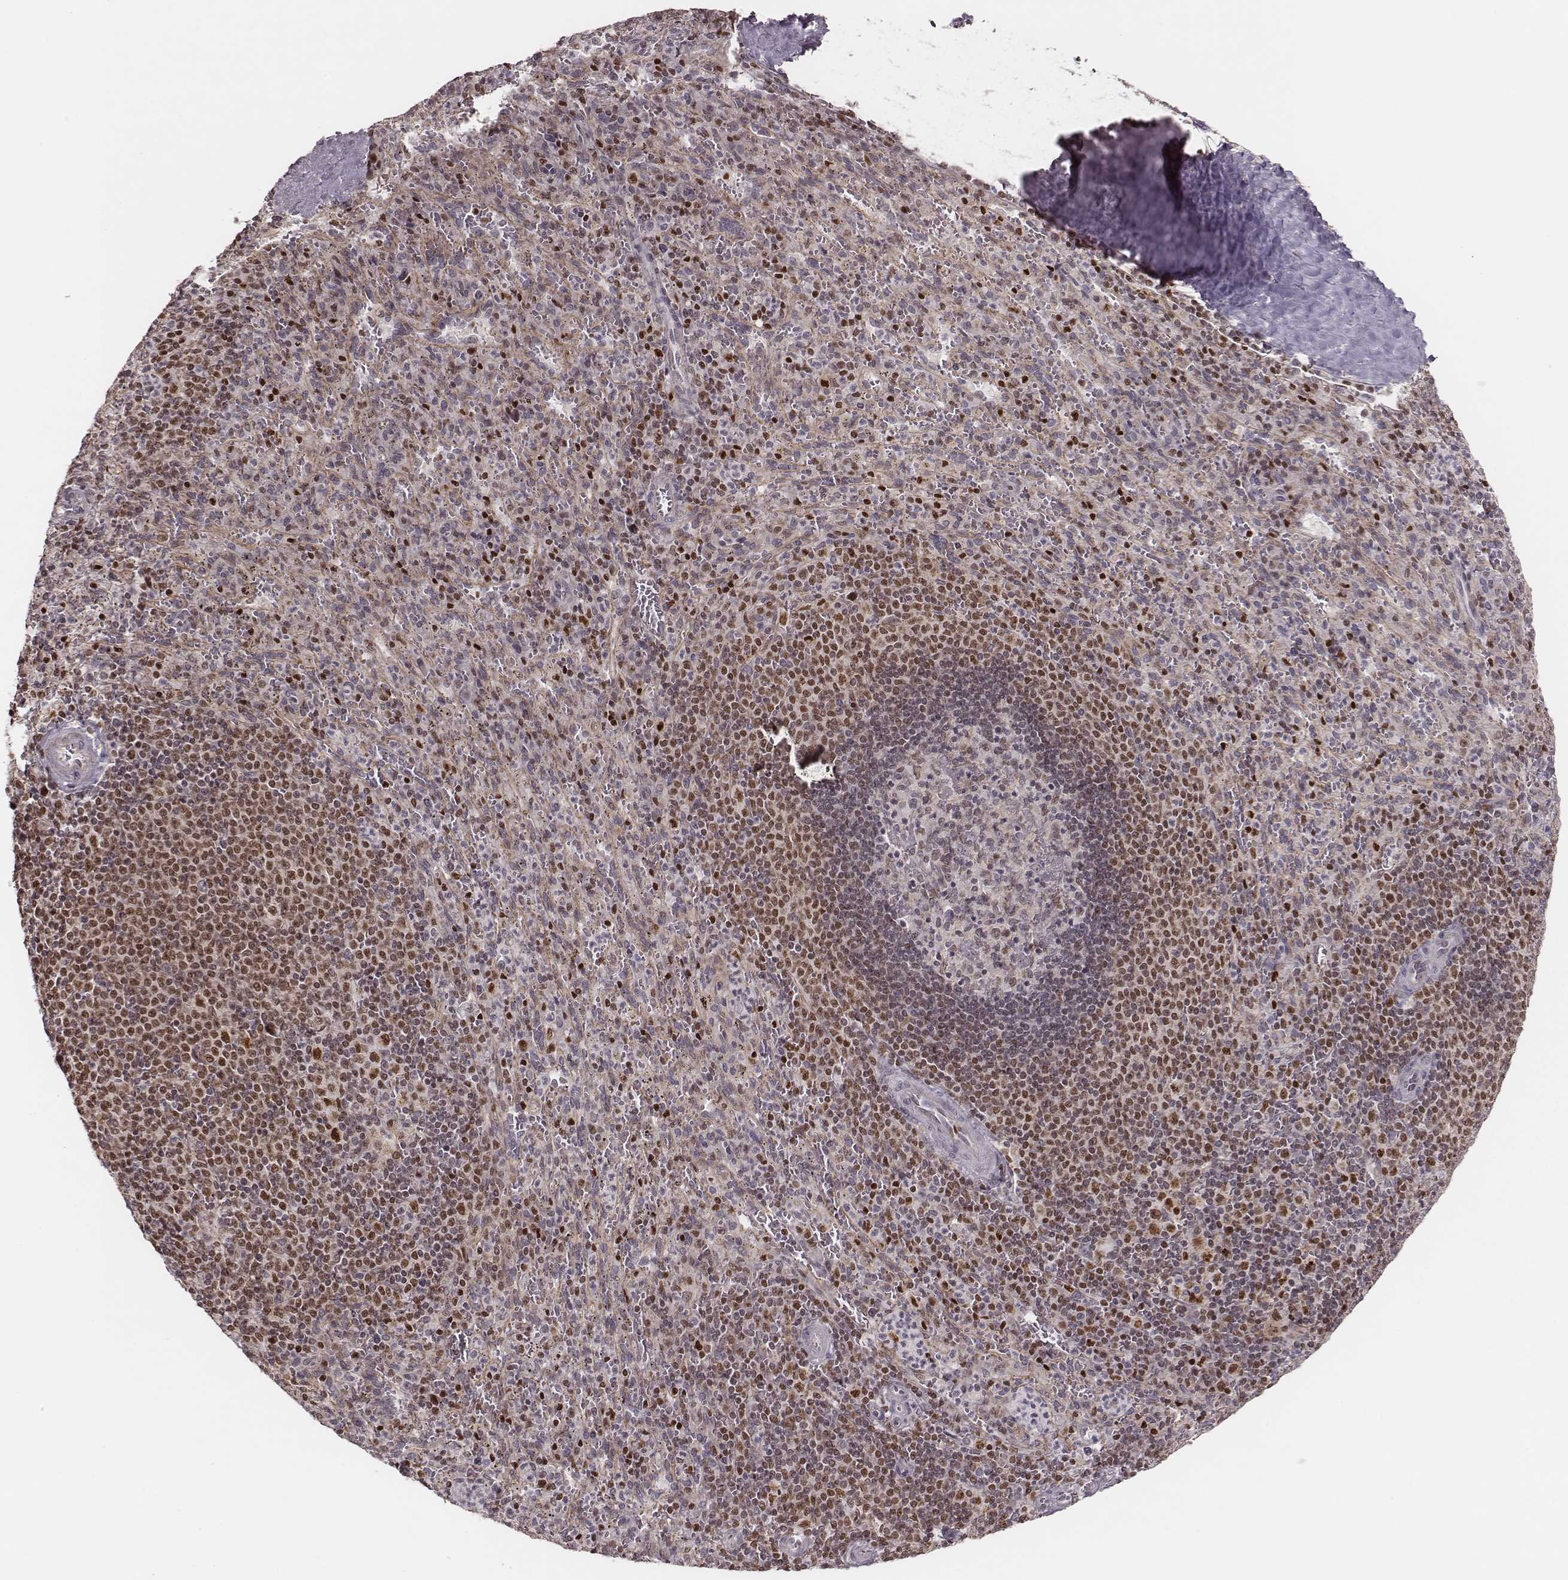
{"staining": {"intensity": "moderate", "quantity": "25%-75%", "location": "nuclear"}, "tissue": "spleen", "cell_type": "Cells in red pulp", "image_type": "normal", "snomed": [{"axis": "morphology", "description": "Normal tissue, NOS"}, {"axis": "topography", "description": "Spleen"}], "caption": "Human spleen stained with a brown dye demonstrates moderate nuclear positive positivity in approximately 25%-75% of cells in red pulp.", "gene": "WDR59", "patient": {"sex": "male", "age": 57}}